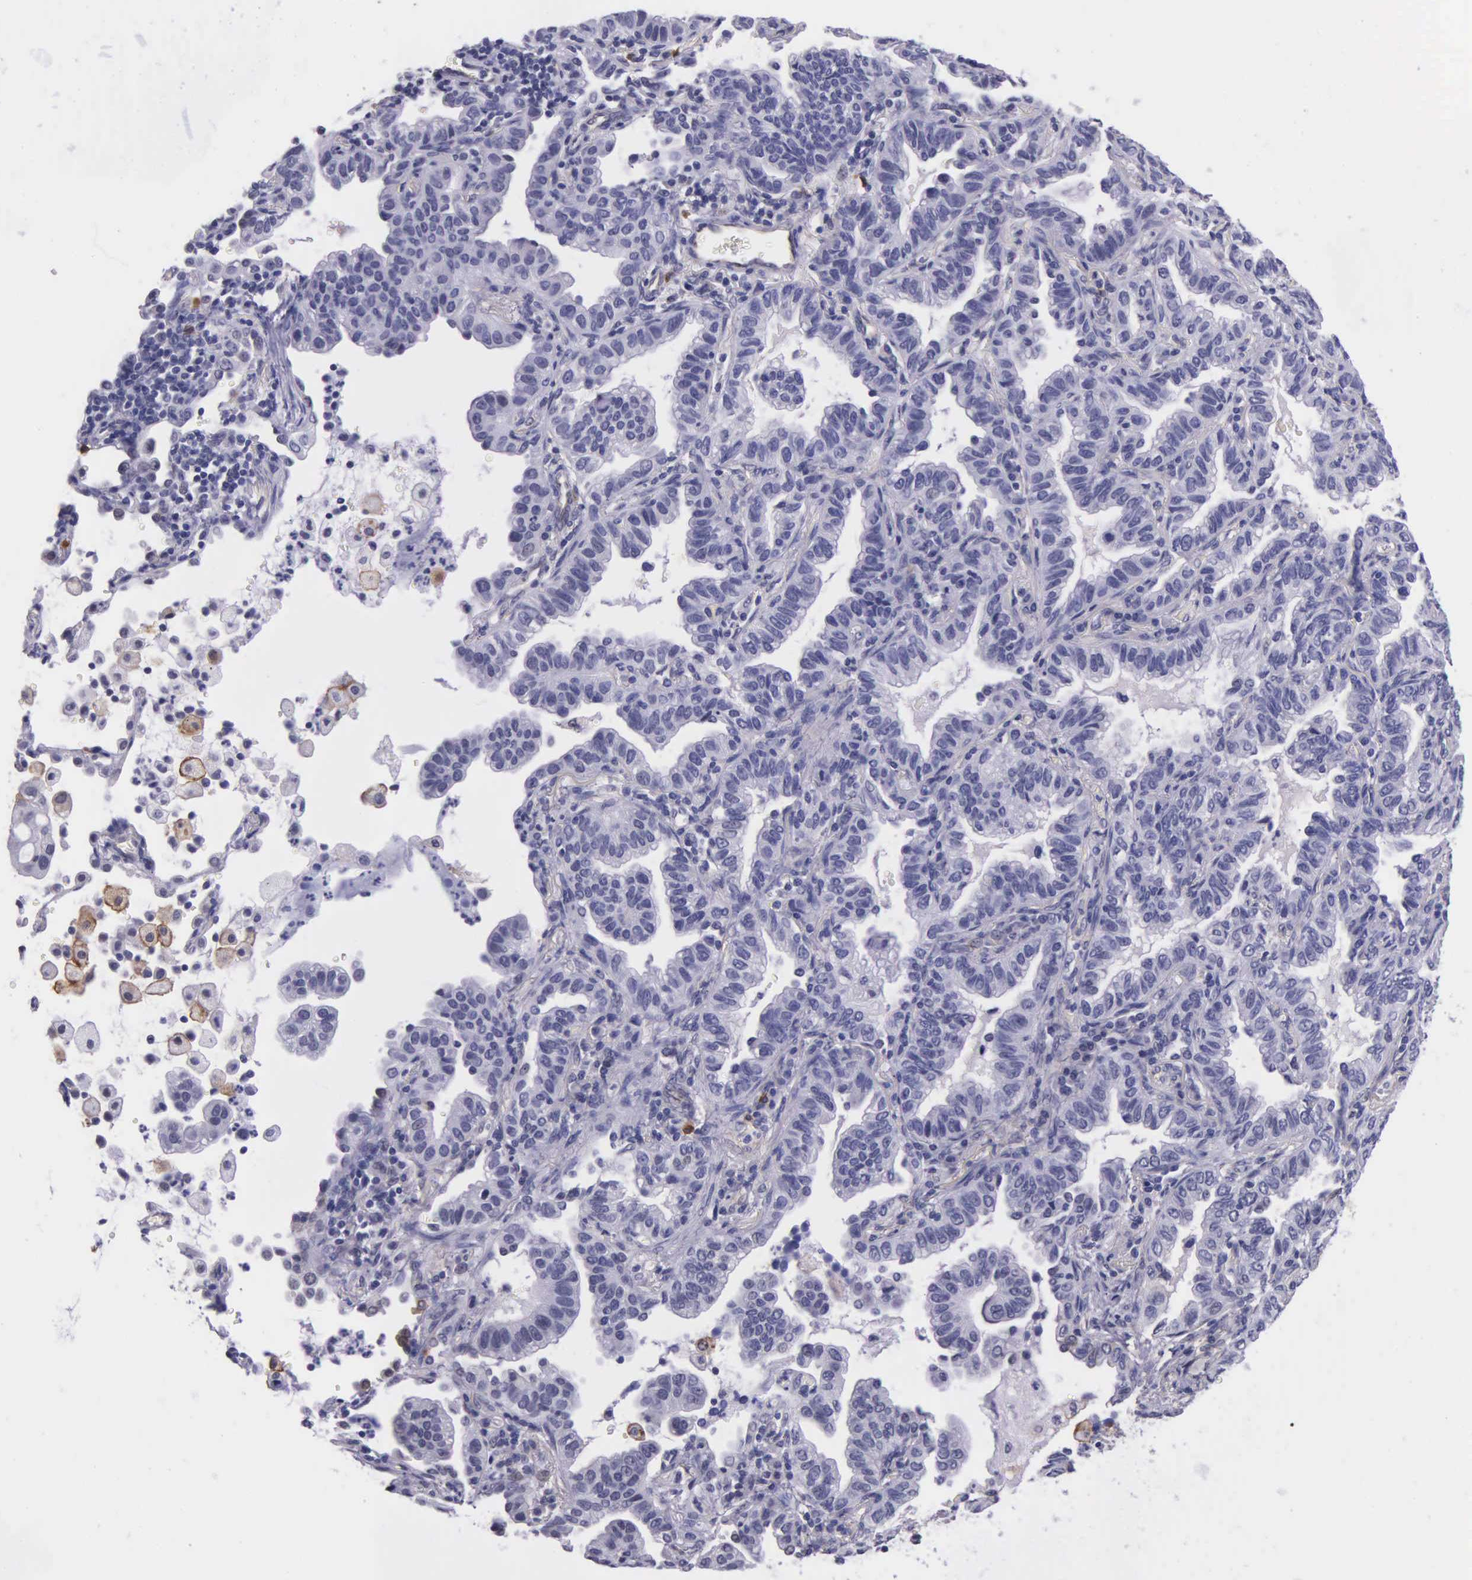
{"staining": {"intensity": "negative", "quantity": "none", "location": "none"}, "tissue": "lung cancer", "cell_type": "Tumor cells", "image_type": "cancer", "snomed": [{"axis": "morphology", "description": "Adenocarcinoma, NOS"}, {"axis": "topography", "description": "Lung"}], "caption": "Lung cancer stained for a protein using IHC exhibits no expression tumor cells.", "gene": "AHNAK2", "patient": {"sex": "female", "age": 50}}